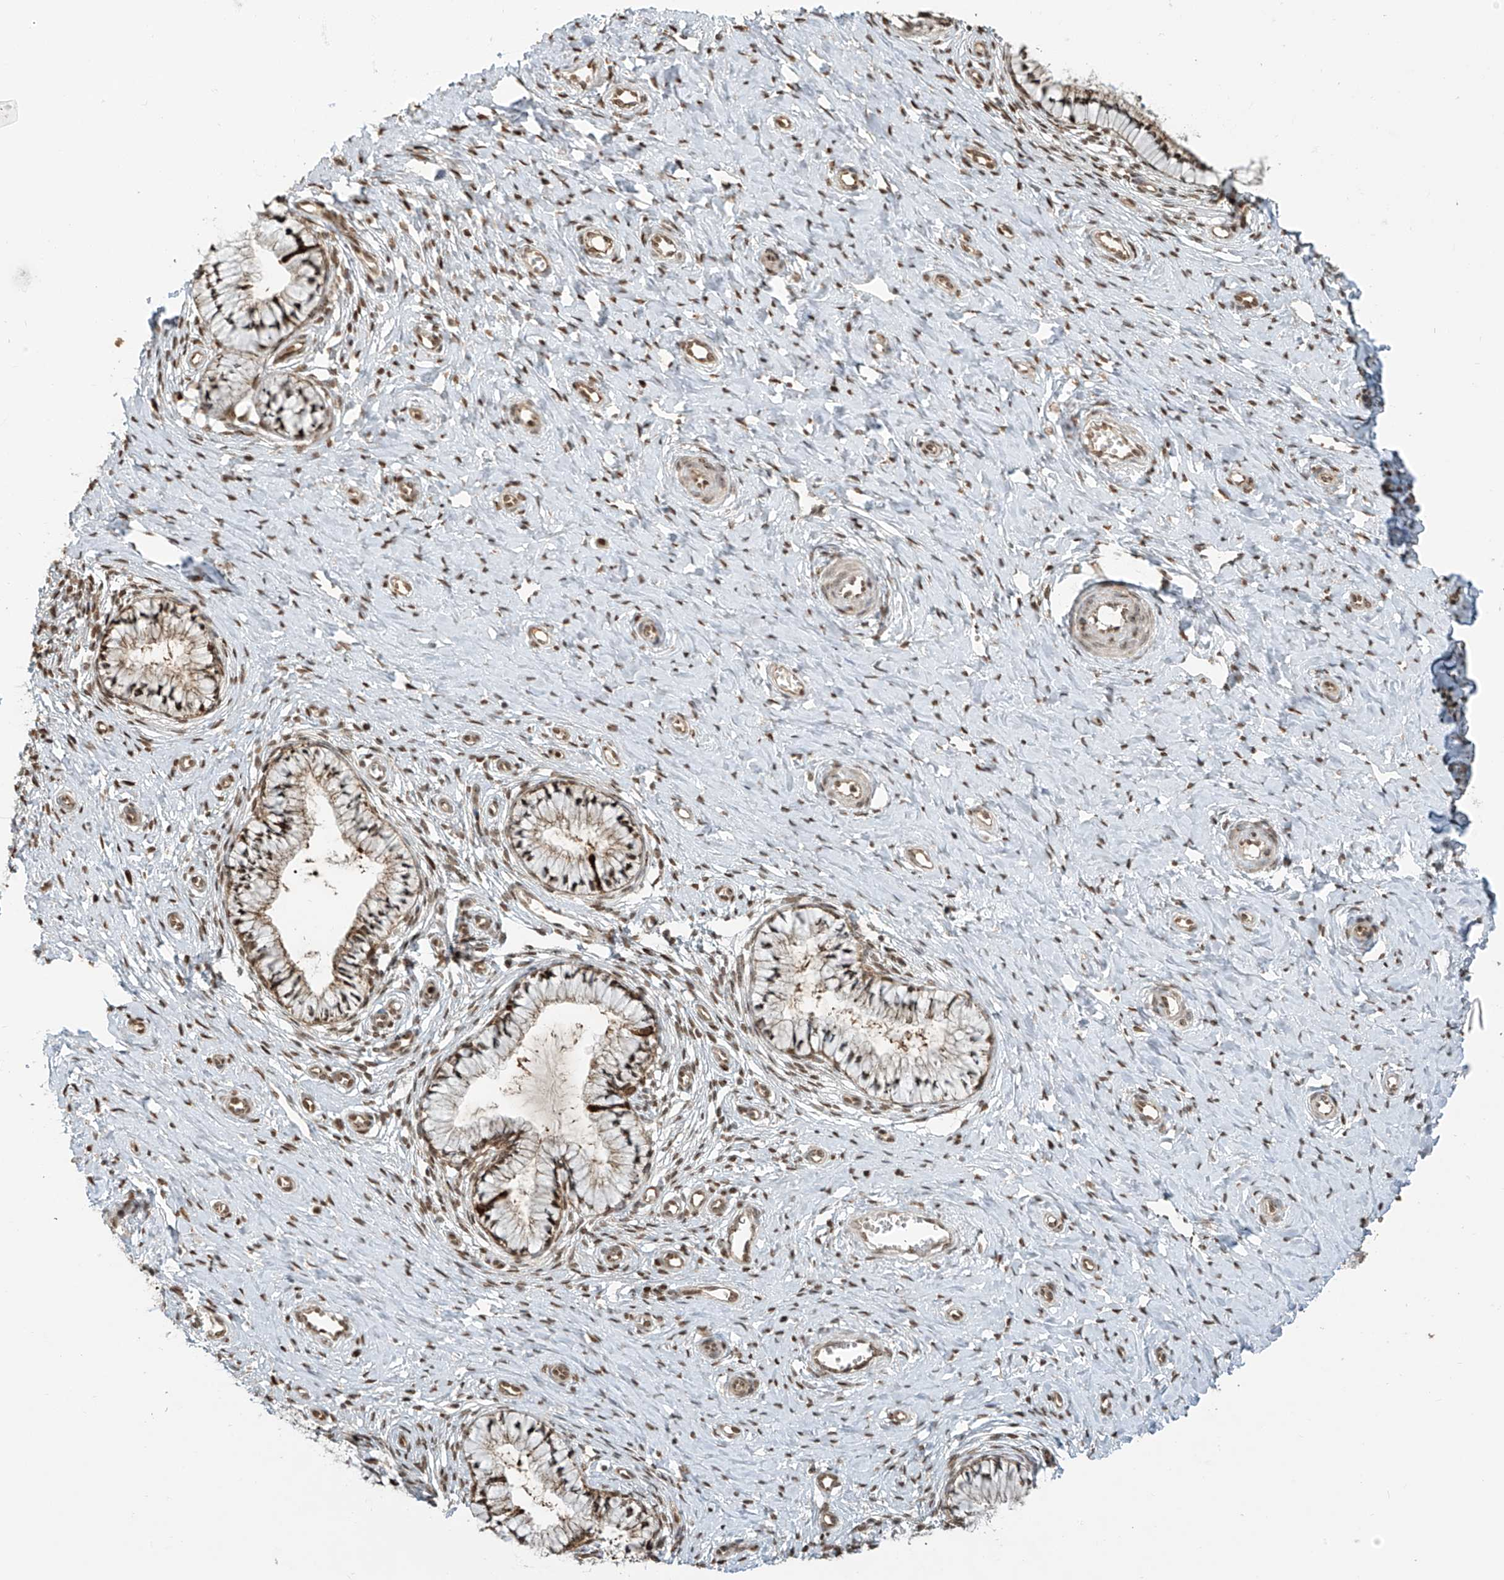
{"staining": {"intensity": "moderate", "quantity": ">75%", "location": "cytoplasmic/membranous,nuclear"}, "tissue": "cervix", "cell_type": "Glandular cells", "image_type": "normal", "snomed": [{"axis": "morphology", "description": "Normal tissue, NOS"}, {"axis": "topography", "description": "Cervix"}], "caption": "IHC of benign human cervix exhibits medium levels of moderate cytoplasmic/membranous,nuclear positivity in about >75% of glandular cells. (DAB (3,3'-diaminobenzidine) IHC, brown staining for protein, blue staining for nuclei).", "gene": "VMP1", "patient": {"sex": "female", "age": 36}}